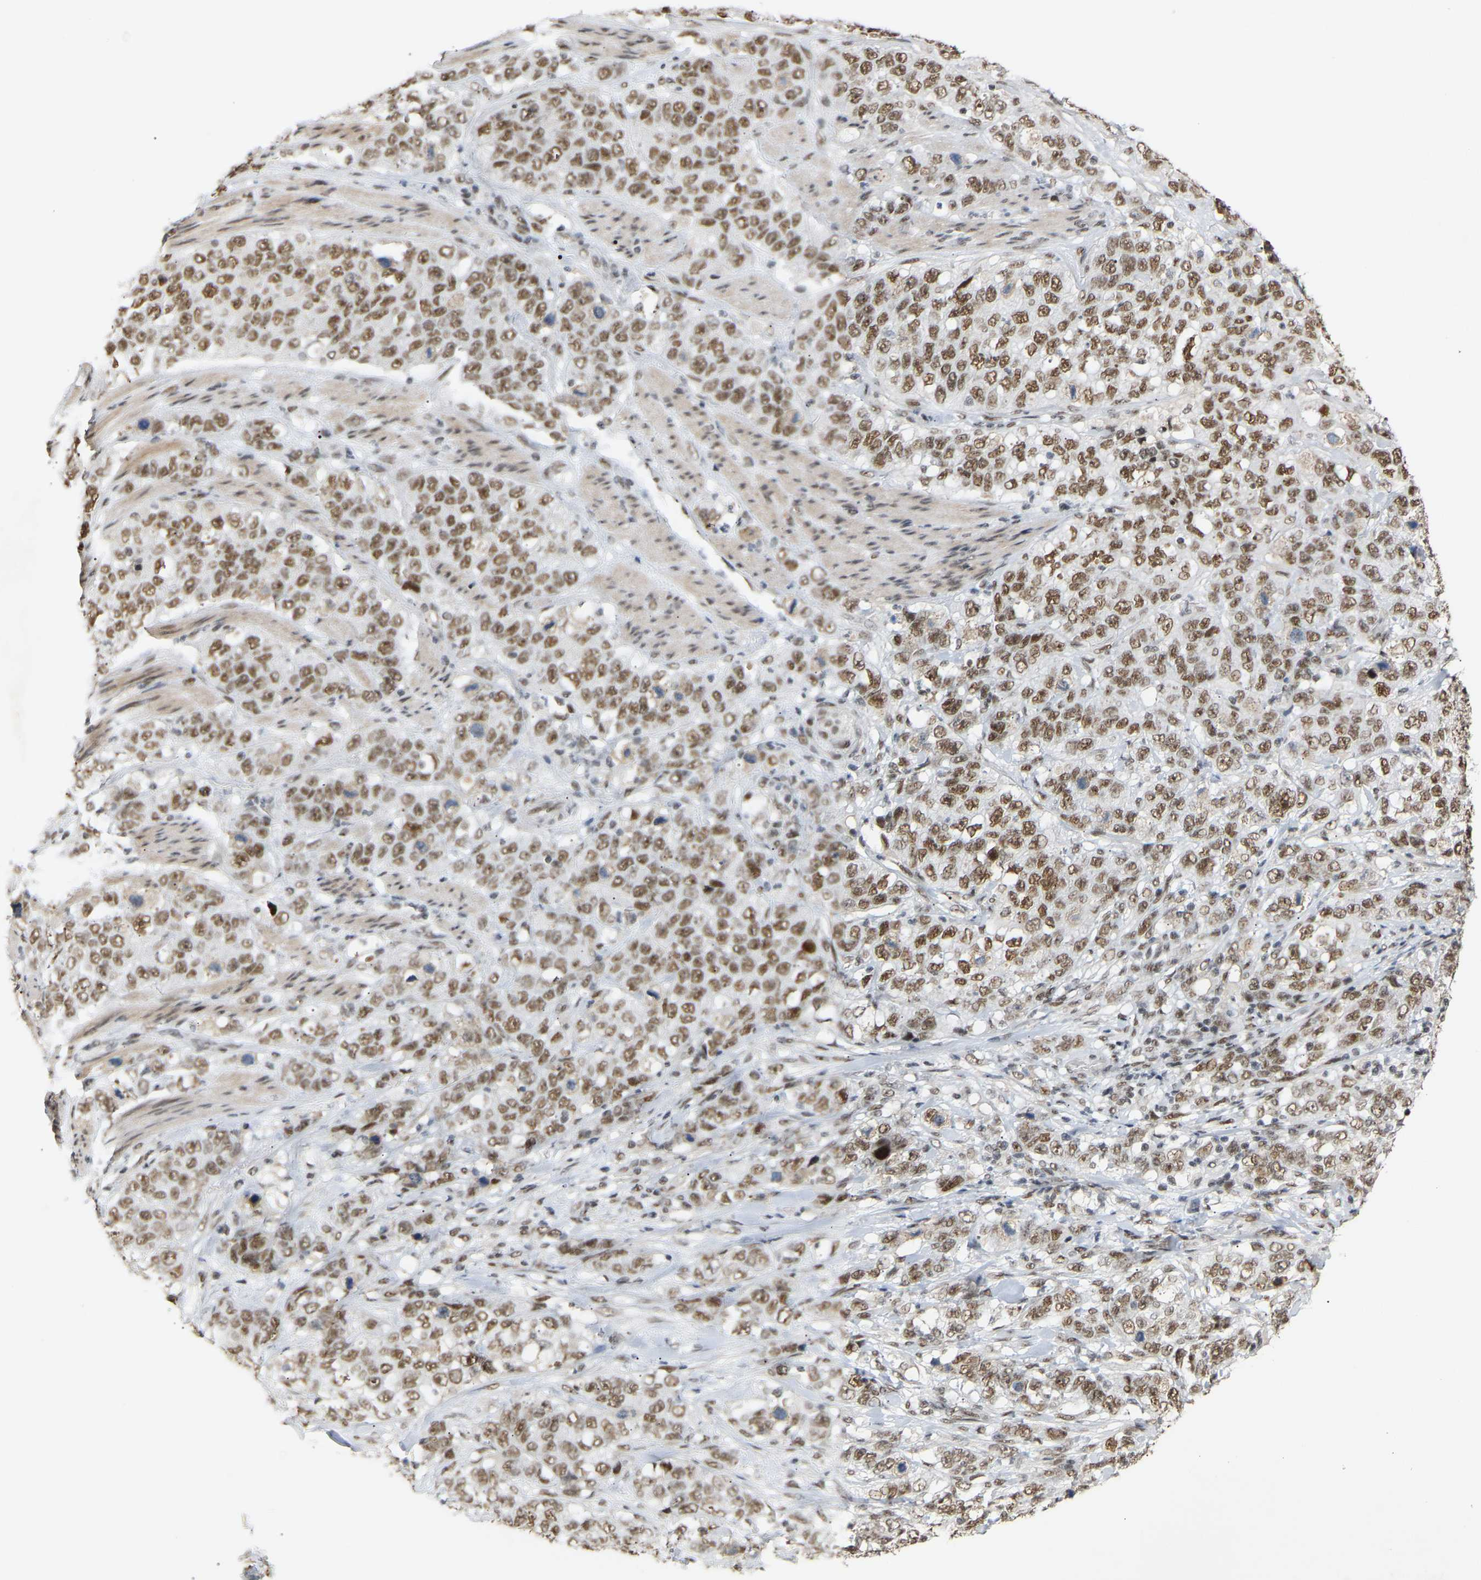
{"staining": {"intensity": "moderate", "quantity": ">75%", "location": "nuclear"}, "tissue": "stomach cancer", "cell_type": "Tumor cells", "image_type": "cancer", "snomed": [{"axis": "morphology", "description": "Adenocarcinoma, NOS"}, {"axis": "topography", "description": "Stomach"}], "caption": "Immunohistochemistry (IHC) photomicrograph of human stomach adenocarcinoma stained for a protein (brown), which reveals medium levels of moderate nuclear staining in approximately >75% of tumor cells.", "gene": "NELFB", "patient": {"sex": "male", "age": 48}}